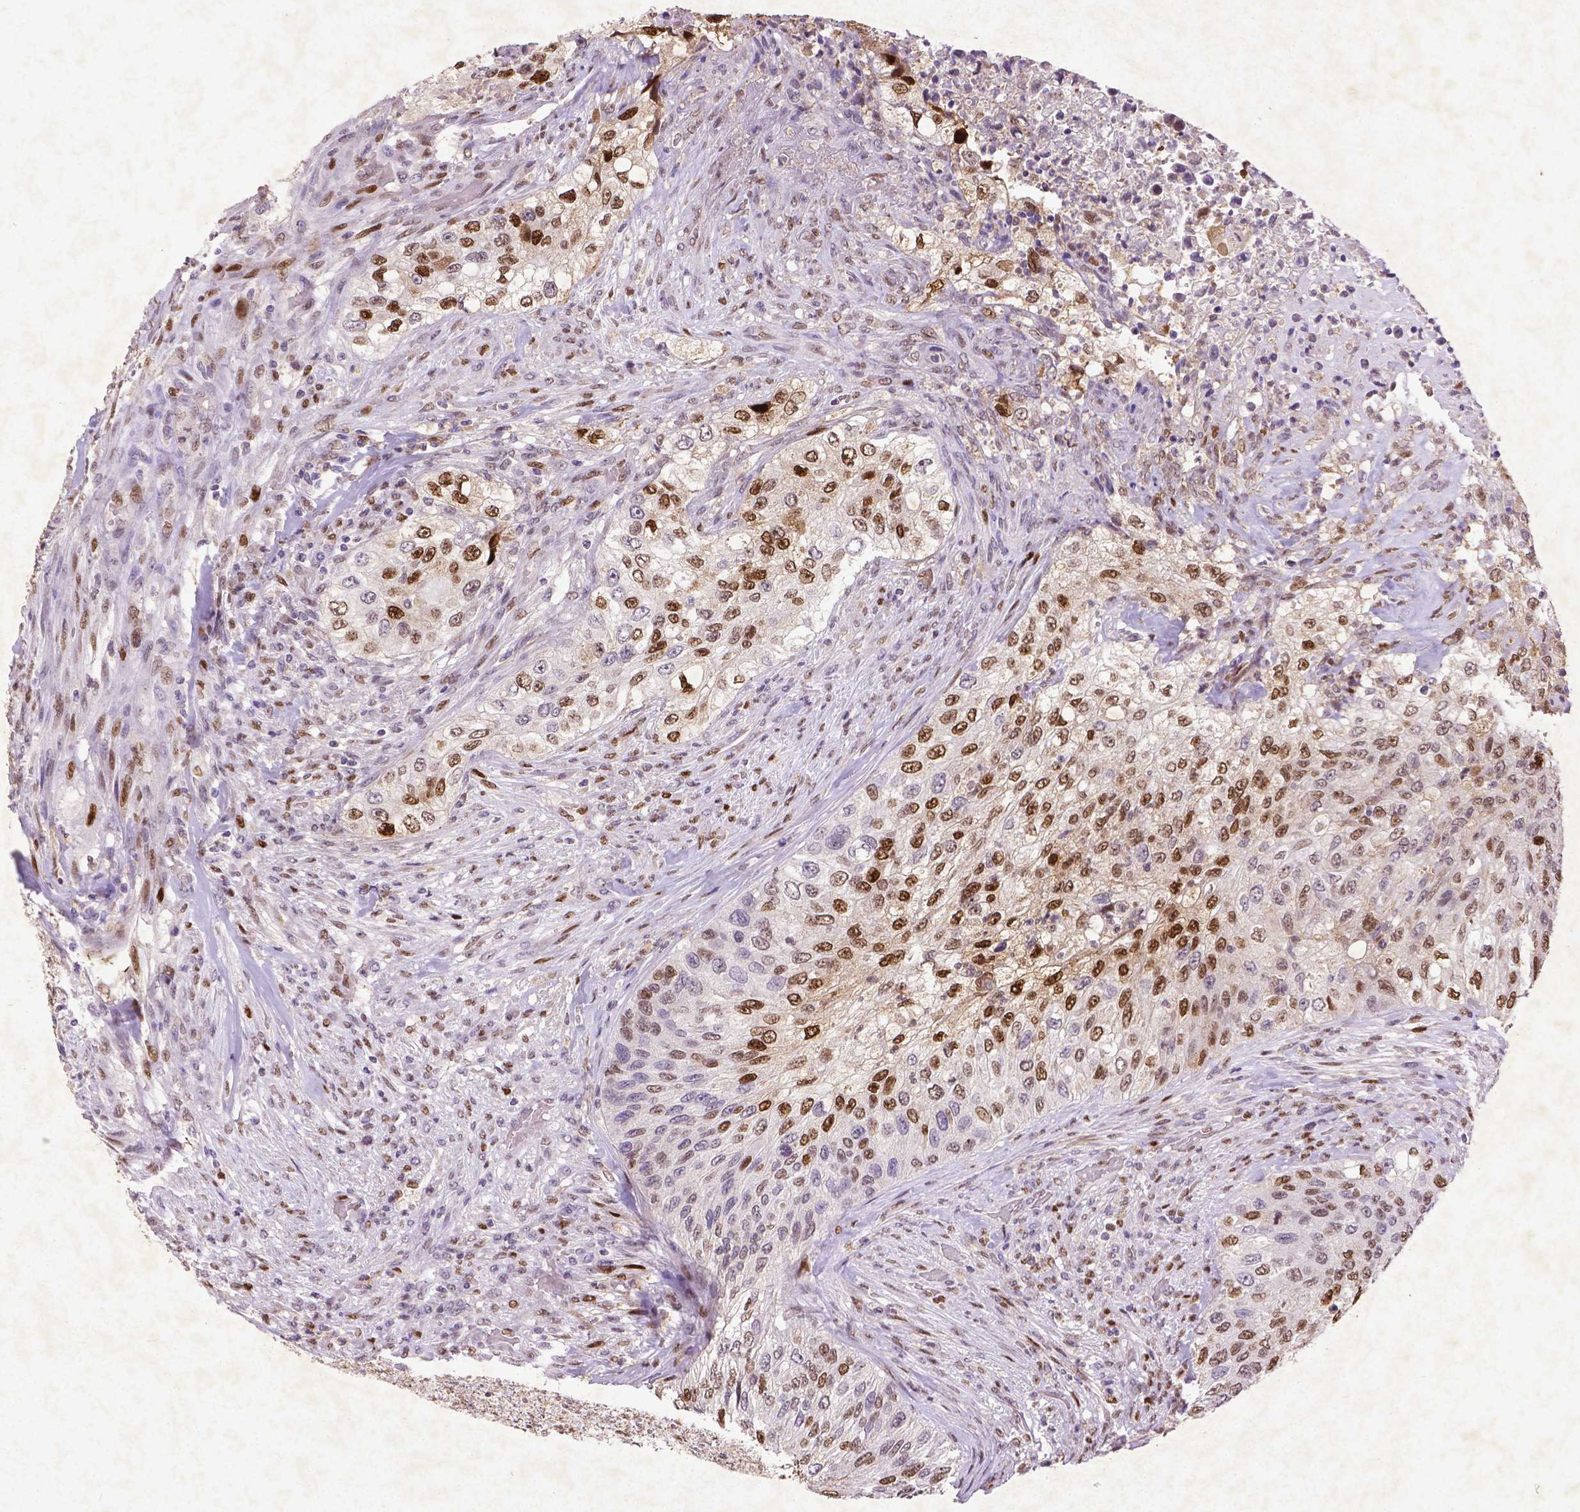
{"staining": {"intensity": "strong", "quantity": "25%-75%", "location": "nuclear"}, "tissue": "urothelial cancer", "cell_type": "Tumor cells", "image_type": "cancer", "snomed": [{"axis": "morphology", "description": "Urothelial carcinoma, High grade"}, {"axis": "topography", "description": "Urinary bladder"}], "caption": "Immunohistochemical staining of urothelial cancer shows high levels of strong nuclear protein positivity in approximately 25%-75% of tumor cells.", "gene": "CDKN1A", "patient": {"sex": "female", "age": 60}}